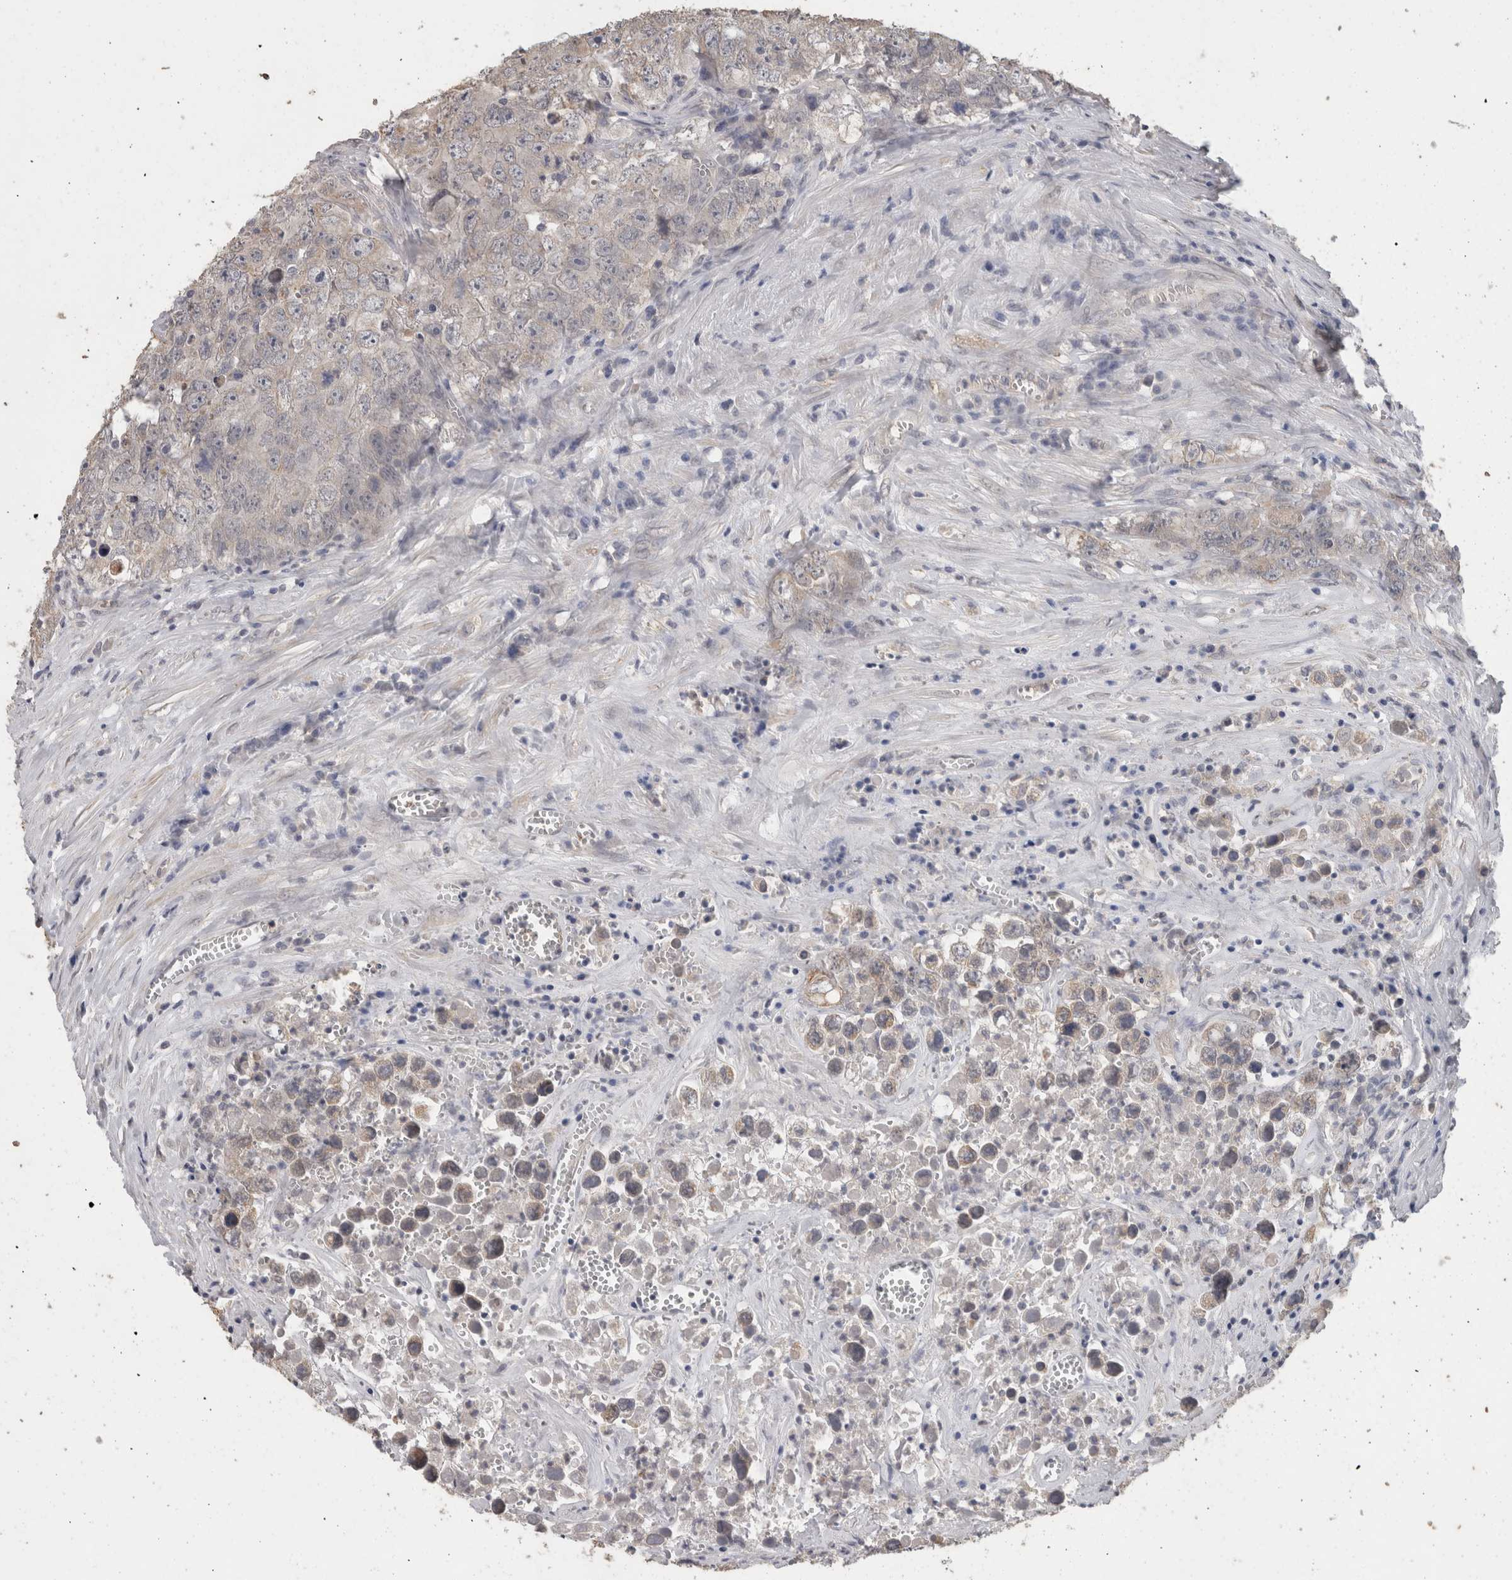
{"staining": {"intensity": "negative", "quantity": "none", "location": "none"}, "tissue": "testis cancer", "cell_type": "Tumor cells", "image_type": "cancer", "snomed": [{"axis": "morphology", "description": "Seminoma, NOS"}, {"axis": "morphology", "description": "Carcinoma, Embryonal, NOS"}, {"axis": "topography", "description": "Testis"}], "caption": "The micrograph exhibits no staining of tumor cells in testis cancer.", "gene": "FHOD3", "patient": {"sex": "male", "age": 43}}